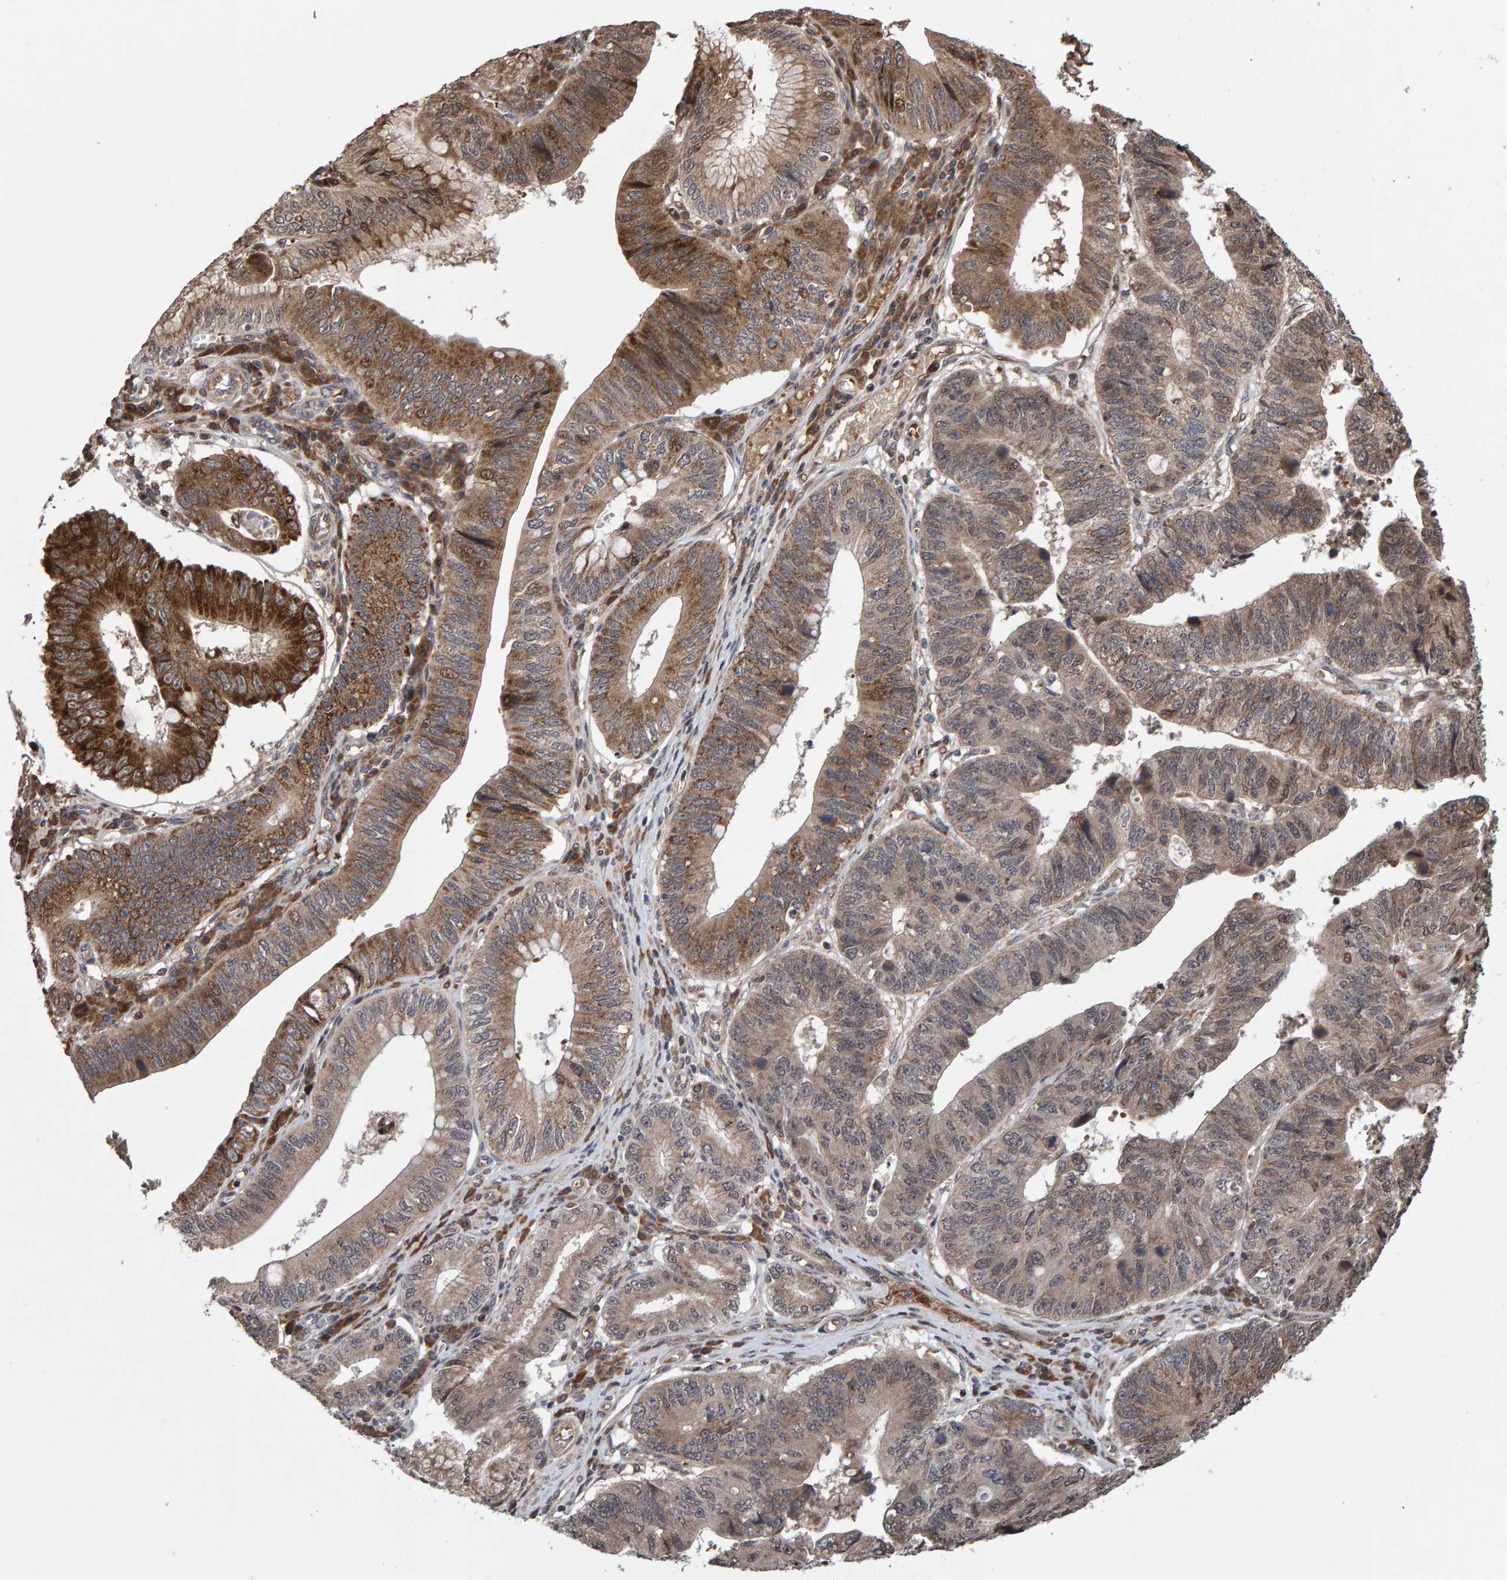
{"staining": {"intensity": "moderate", "quantity": ">75%", "location": "cytoplasmic/membranous"}, "tissue": "stomach cancer", "cell_type": "Tumor cells", "image_type": "cancer", "snomed": [{"axis": "morphology", "description": "Adenocarcinoma, NOS"}, {"axis": "topography", "description": "Stomach"}], "caption": "An IHC image of tumor tissue is shown. Protein staining in brown labels moderate cytoplasmic/membranous positivity in stomach adenocarcinoma within tumor cells. (brown staining indicates protein expression, while blue staining denotes nuclei).", "gene": "PECR", "patient": {"sex": "male", "age": 59}}